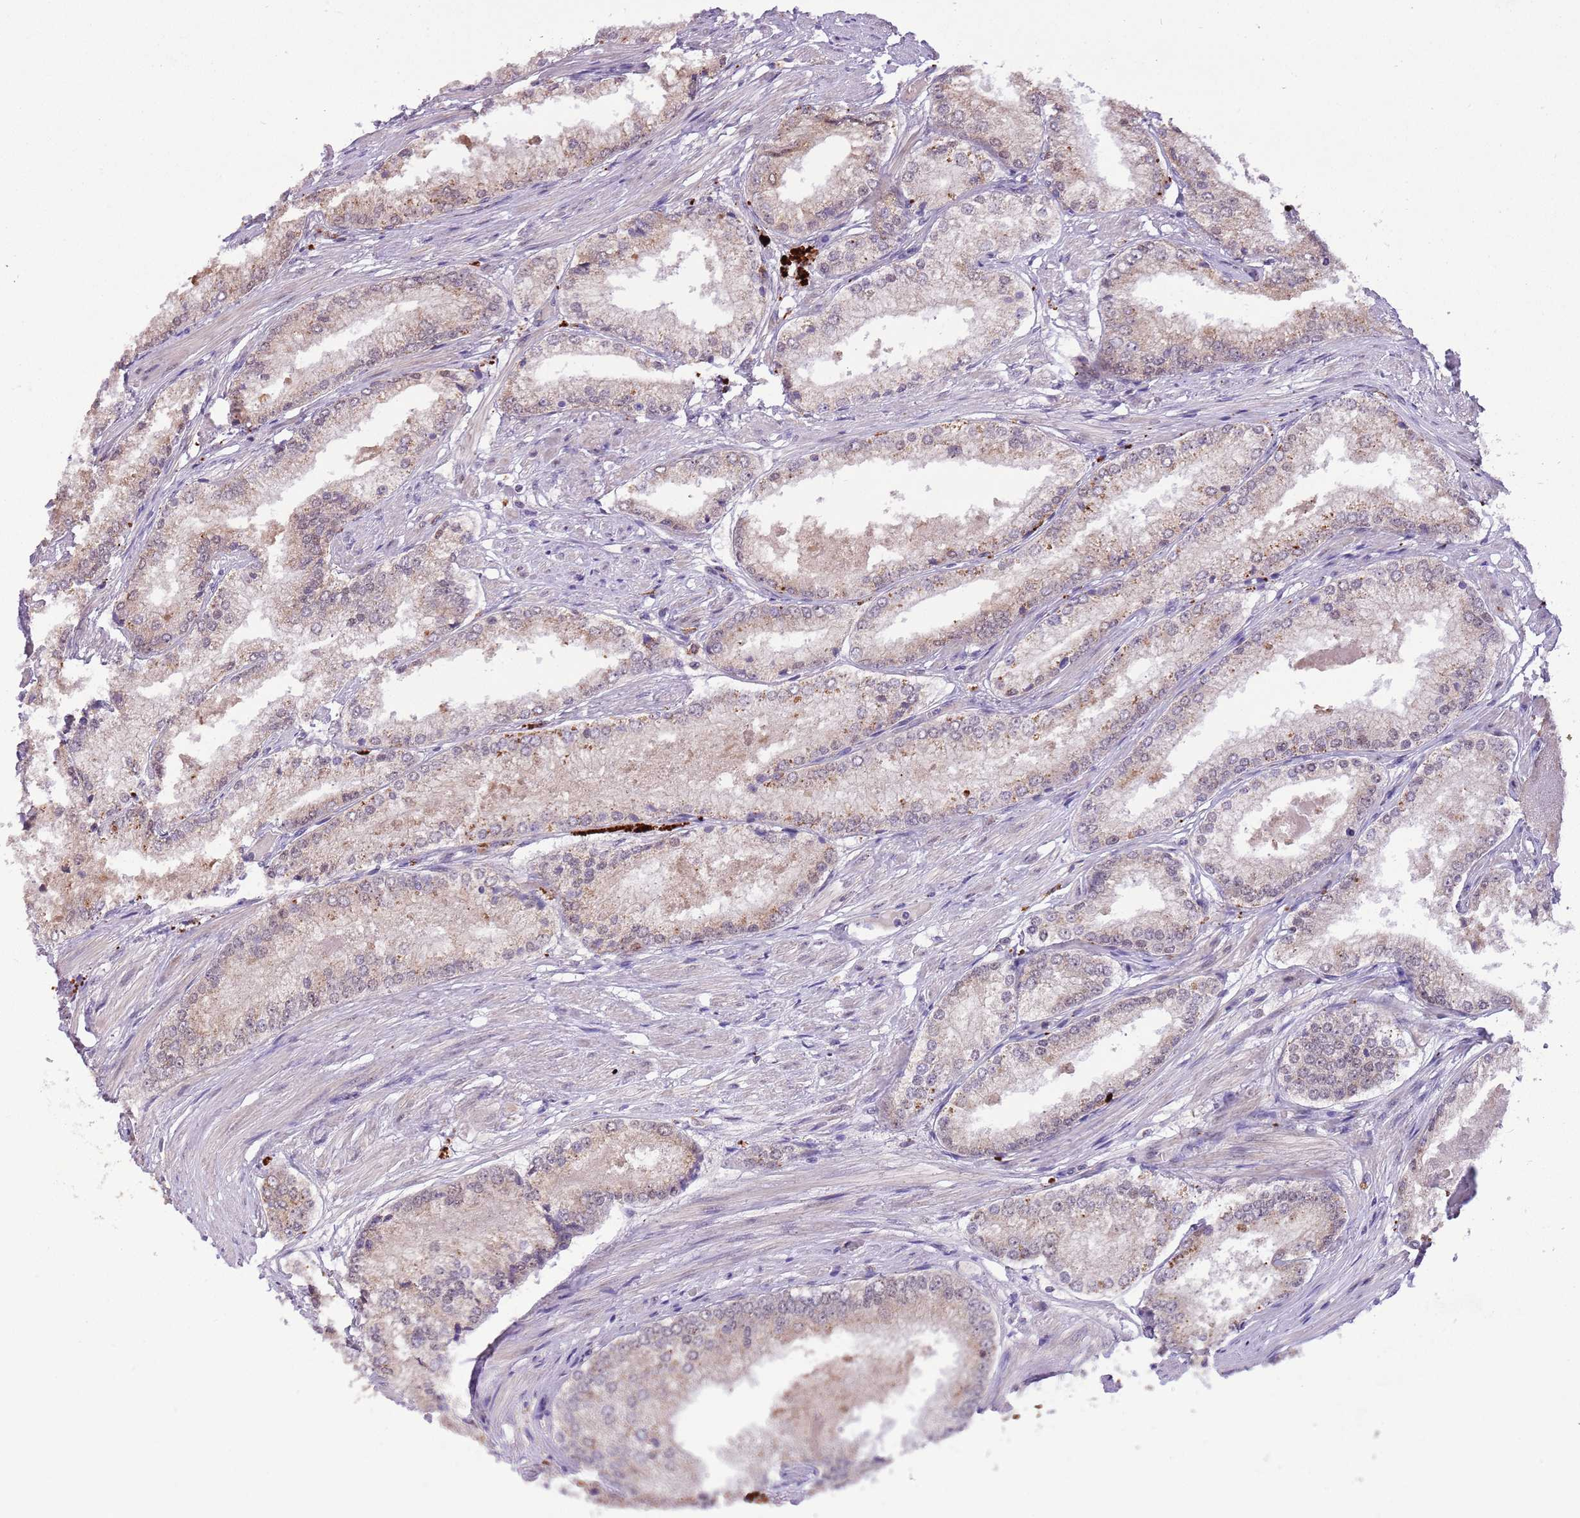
{"staining": {"intensity": "moderate", "quantity": "<25%", "location": "cytoplasmic/membranous,nuclear"}, "tissue": "prostate cancer", "cell_type": "Tumor cells", "image_type": "cancer", "snomed": [{"axis": "morphology", "description": "Adenocarcinoma, Low grade"}, {"axis": "topography", "description": "Prostate"}], "caption": "Tumor cells display moderate cytoplasmic/membranous and nuclear positivity in approximately <25% of cells in adenocarcinoma (low-grade) (prostate).", "gene": "TRIM27", "patient": {"sex": "male", "age": 68}}